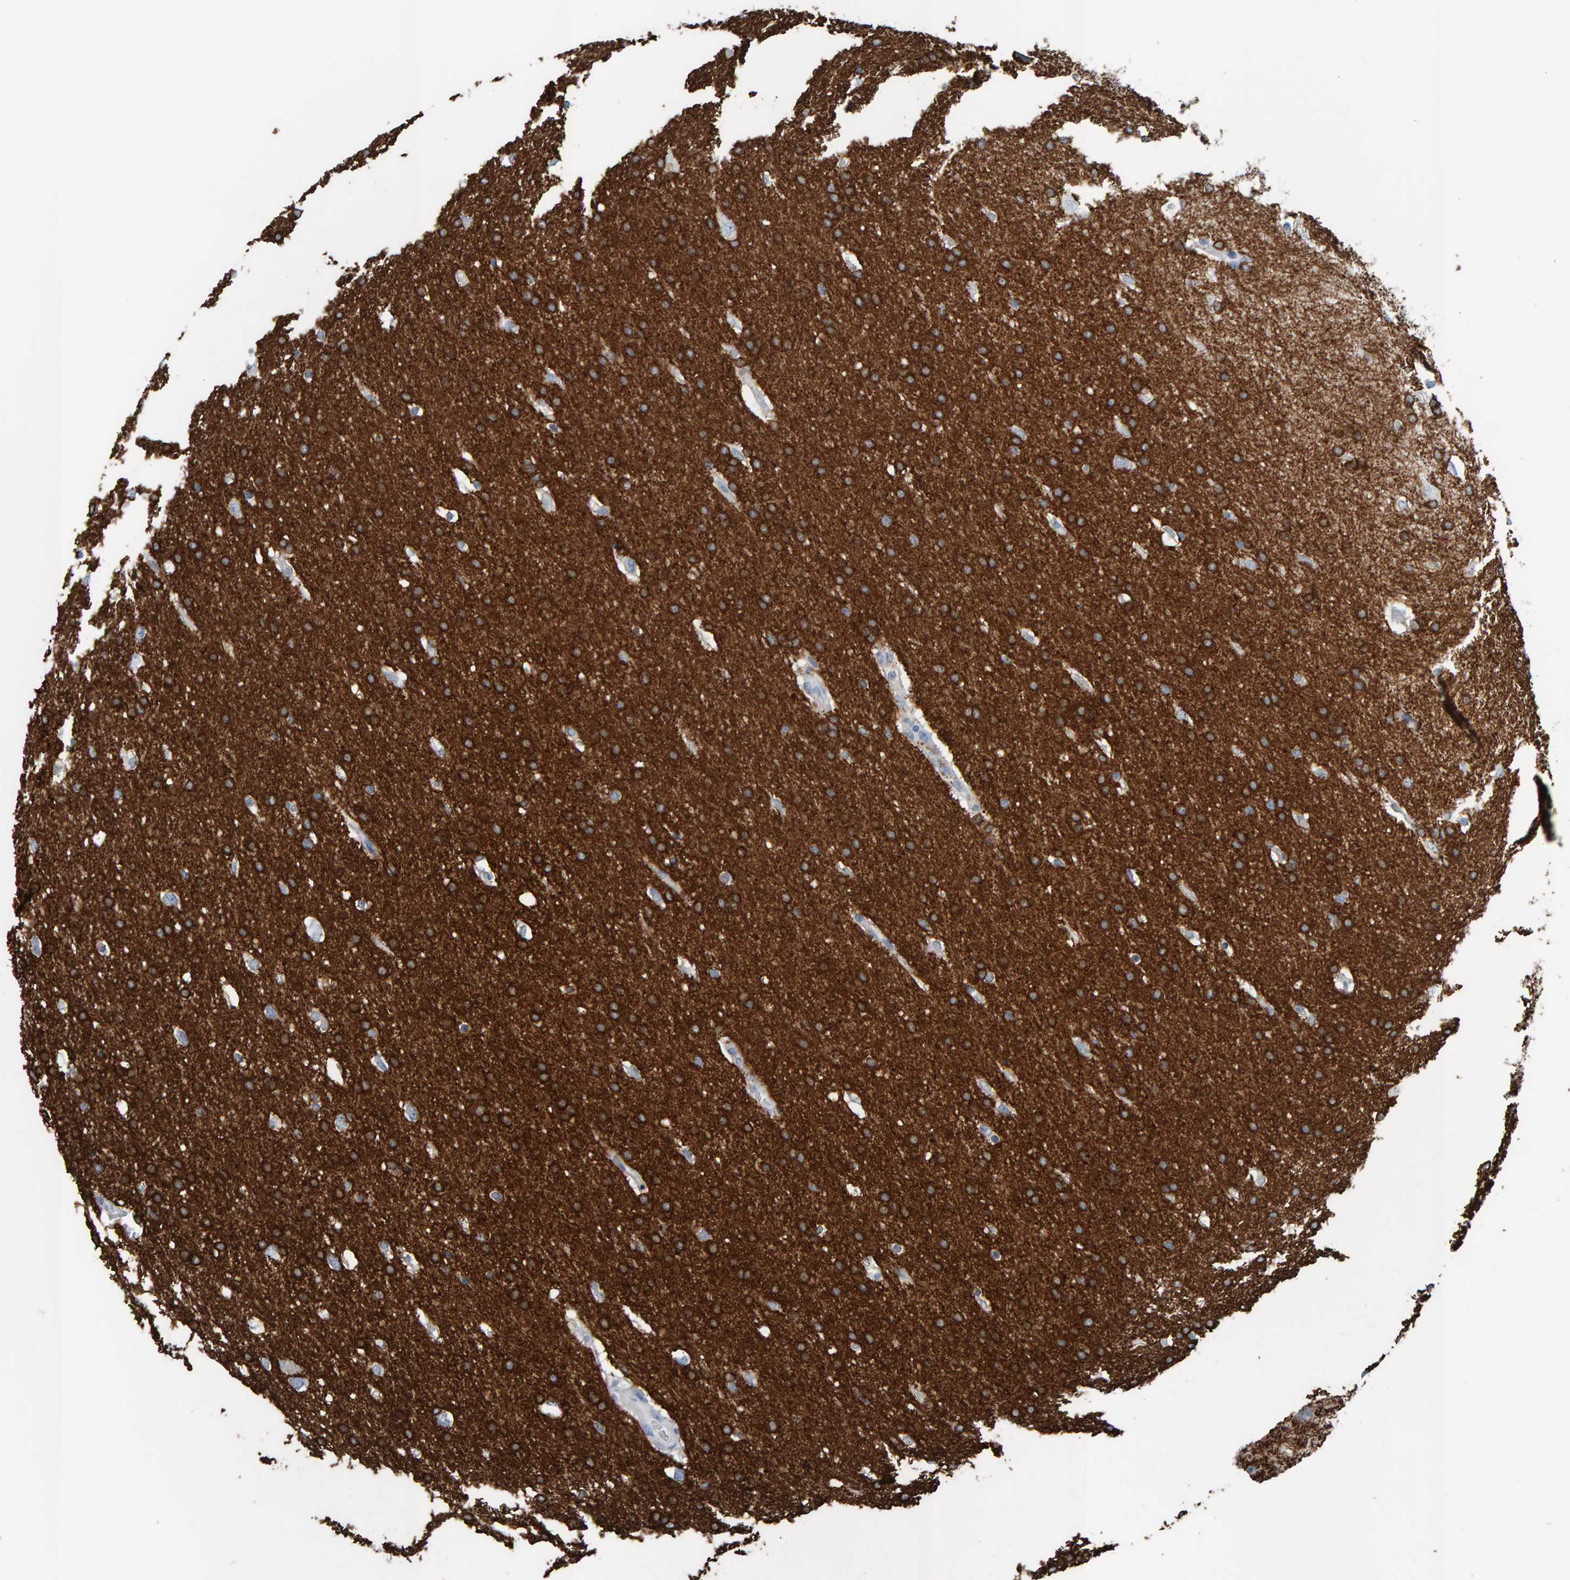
{"staining": {"intensity": "strong", "quantity": ">75%", "location": "cytoplasmic/membranous"}, "tissue": "glioma", "cell_type": "Tumor cells", "image_type": "cancer", "snomed": [{"axis": "morphology", "description": "Glioma, malignant, Low grade"}, {"axis": "topography", "description": "Brain"}], "caption": "Immunohistochemical staining of human malignant glioma (low-grade) shows high levels of strong cytoplasmic/membranous protein staining in approximately >75% of tumor cells. (DAB IHC with brightfield microscopy, high magnification).", "gene": "CNP", "patient": {"sex": "female", "age": 37}}